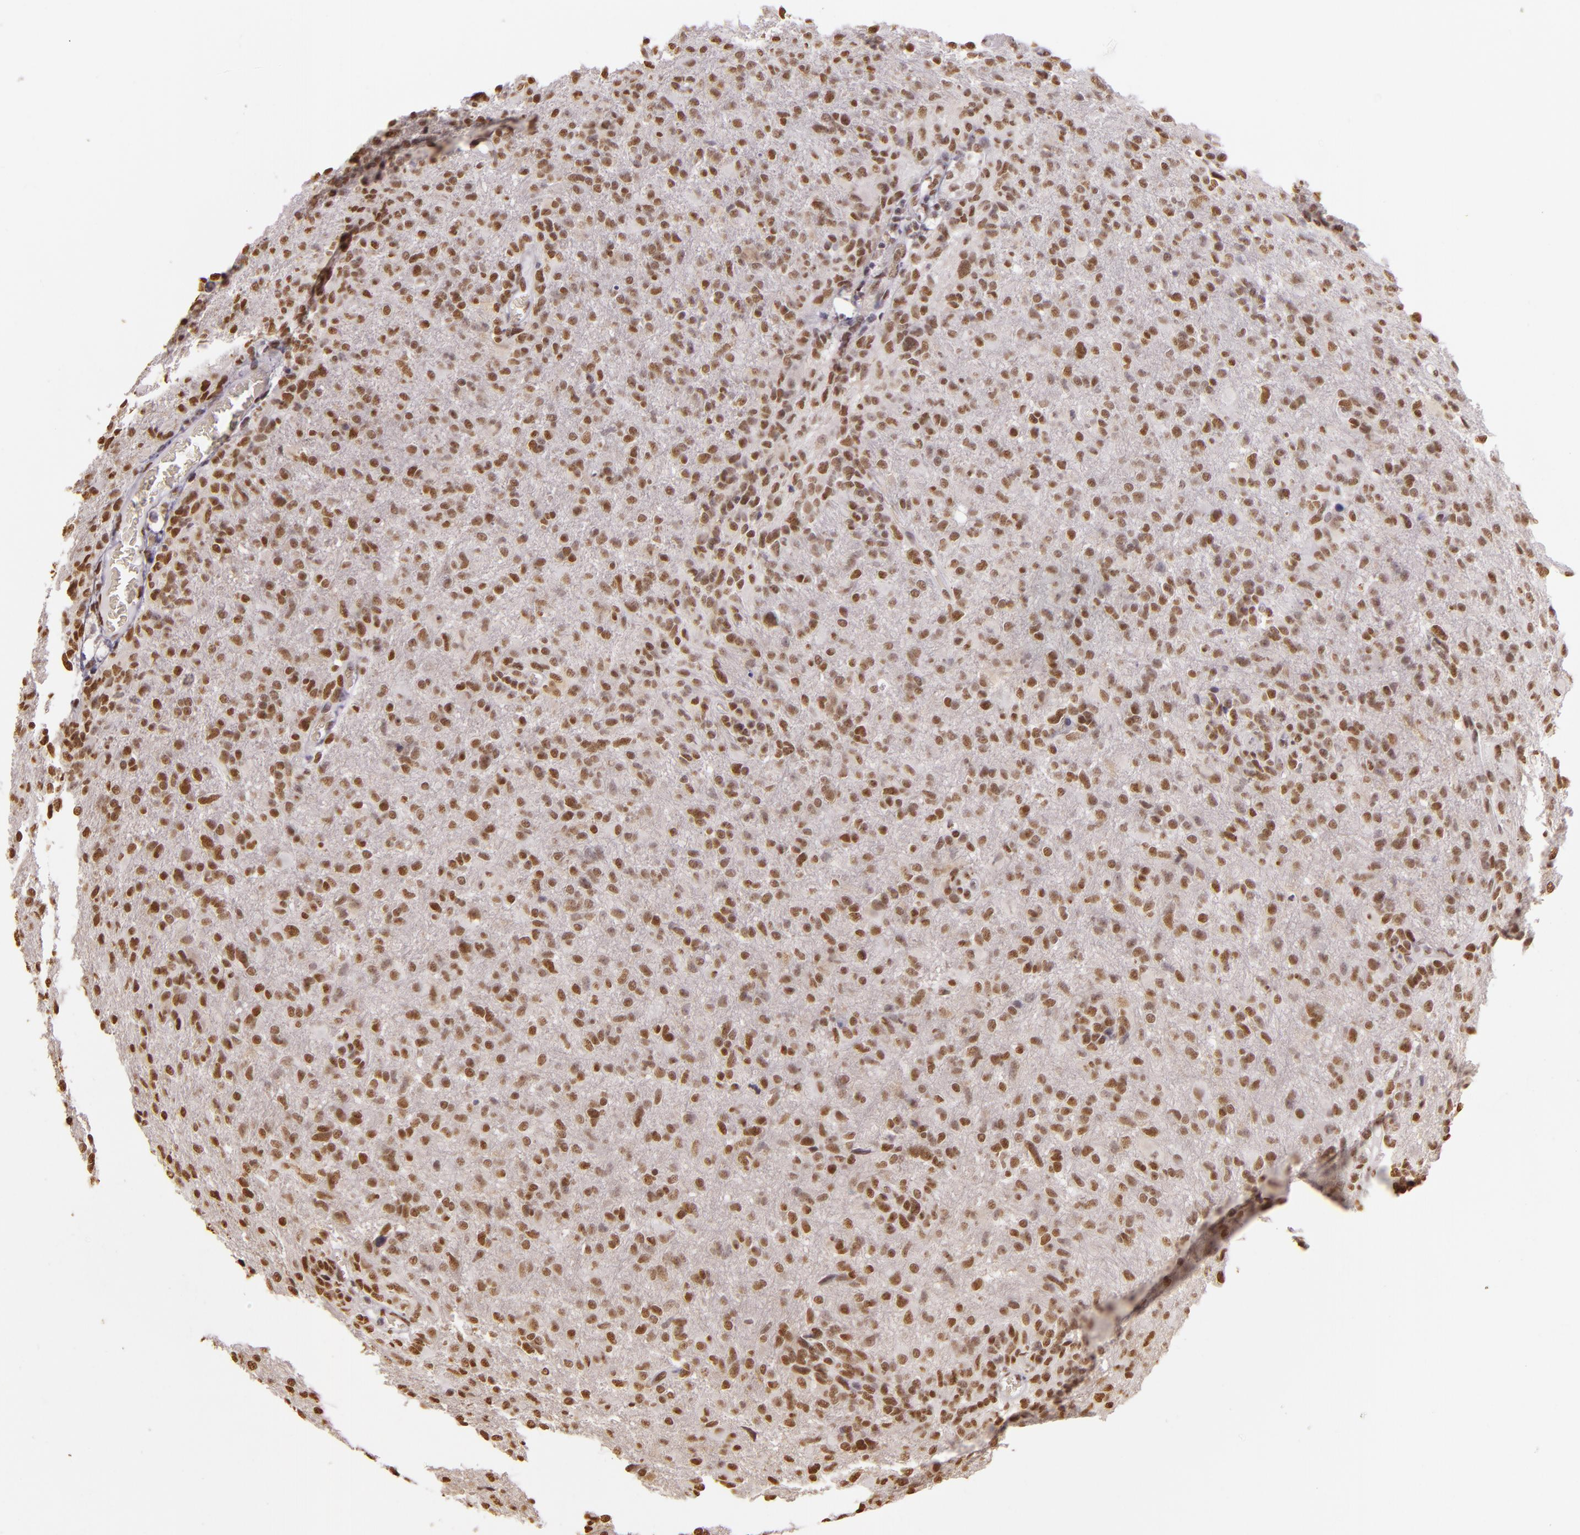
{"staining": {"intensity": "weak", "quantity": ">75%", "location": "nuclear"}, "tissue": "glioma", "cell_type": "Tumor cells", "image_type": "cancer", "snomed": [{"axis": "morphology", "description": "Glioma, malignant, High grade"}, {"axis": "topography", "description": "Brain"}], "caption": "DAB (3,3'-diaminobenzidine) immunohistochemical staining of human malignant glioma (high-grade) exhibits weak nuclear protein expression in about >75% of tumor cells.", "gene": "PAPOLA", "patient": {"sex": "male", "age": 68}}